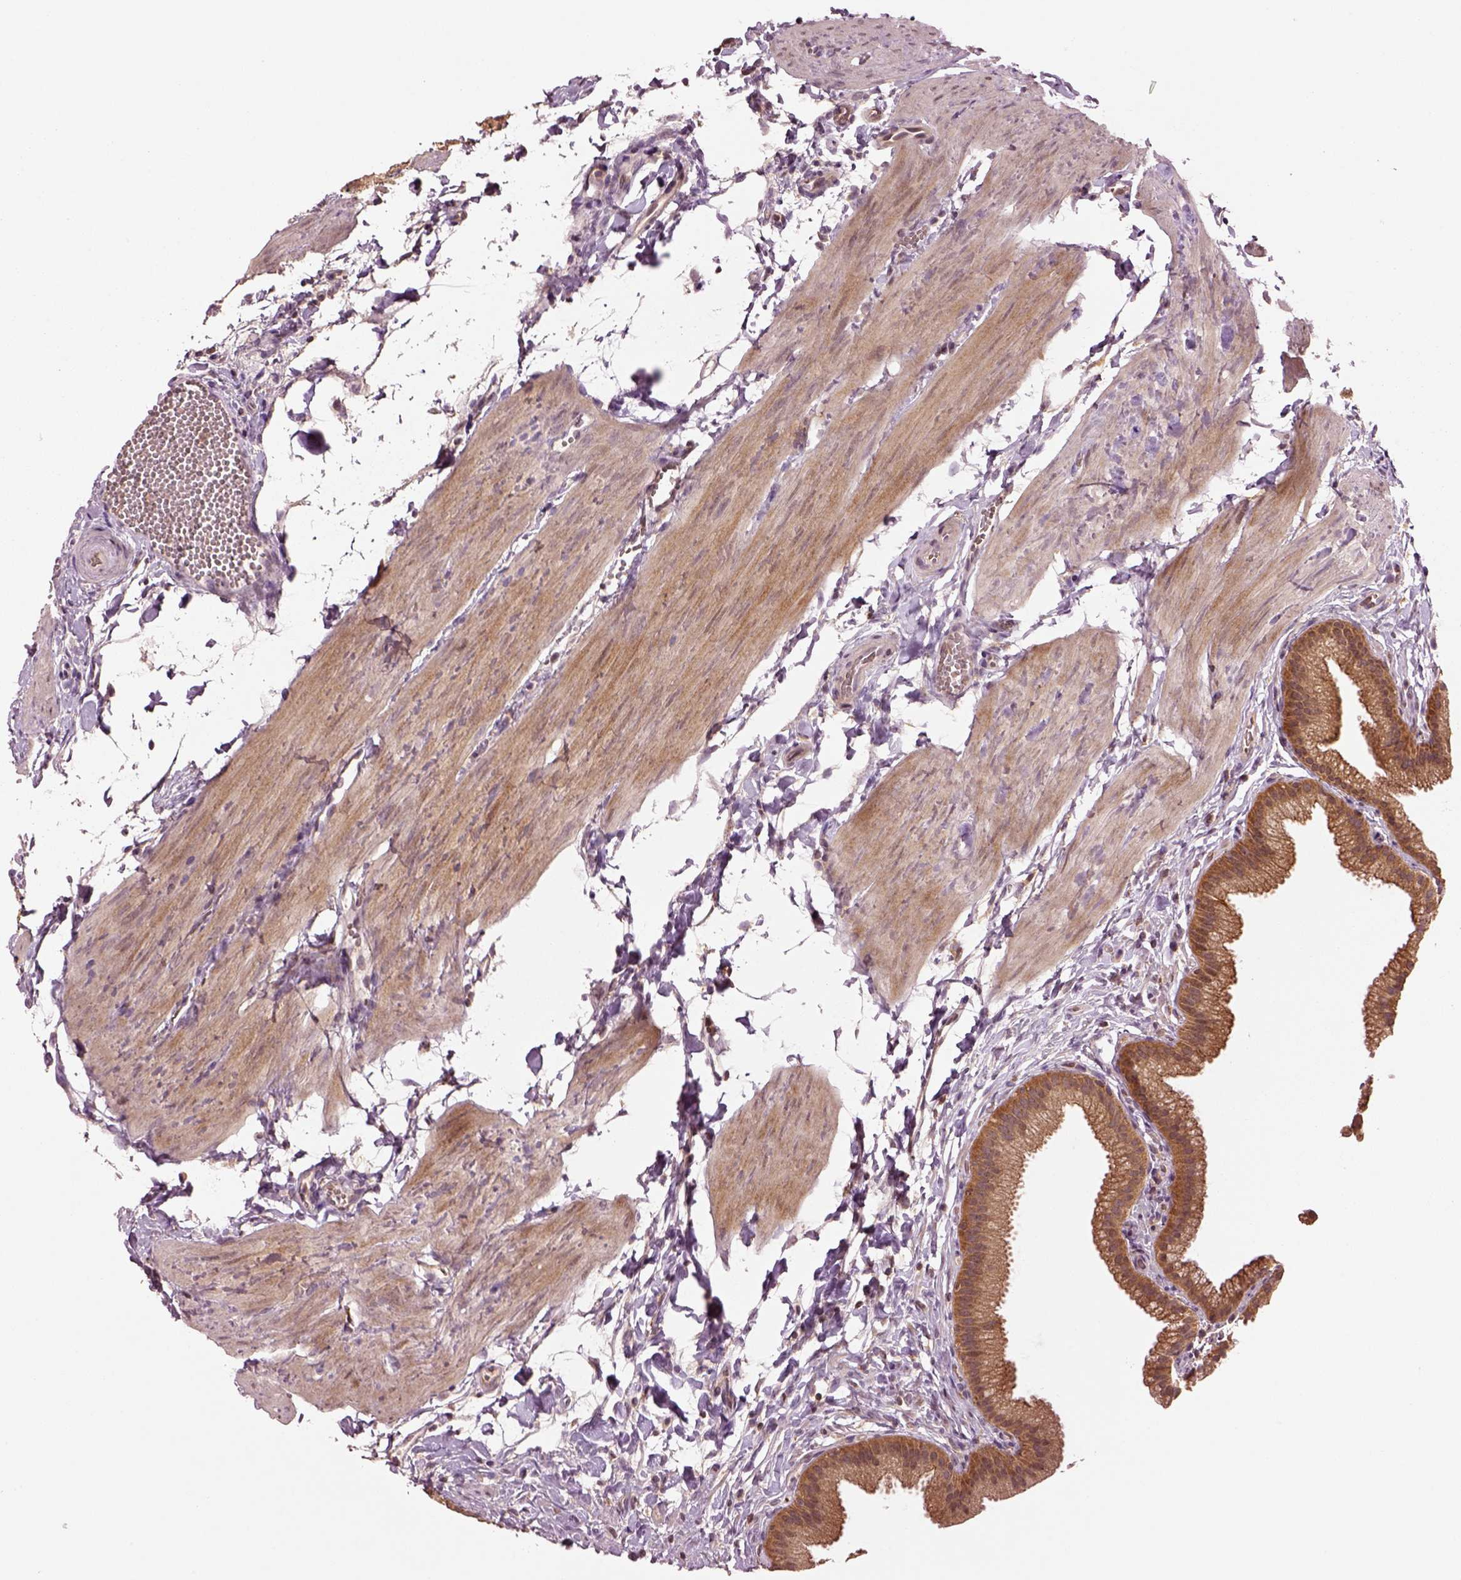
{"staining": {"intensity": "moderate", "quantity": ">75%", "location": "cytoplasmic/membranous"}, "tissue": "gallbladder", "cell_type": "Glandular cells", "image_type": "normal", "snomed": [{"axis": "morphology", "description": "Normal tissue, NOS"}, {"axis": "topography", "description": "Gallbladder"}], "caption": "Protein staining displays moderate cytoplasmic/membranous positivity in approximately >75% of glandular cells in unremarkable gallbladder.", "gene": "MTHFS", "patient": {"sex": "female", "age": 63}}